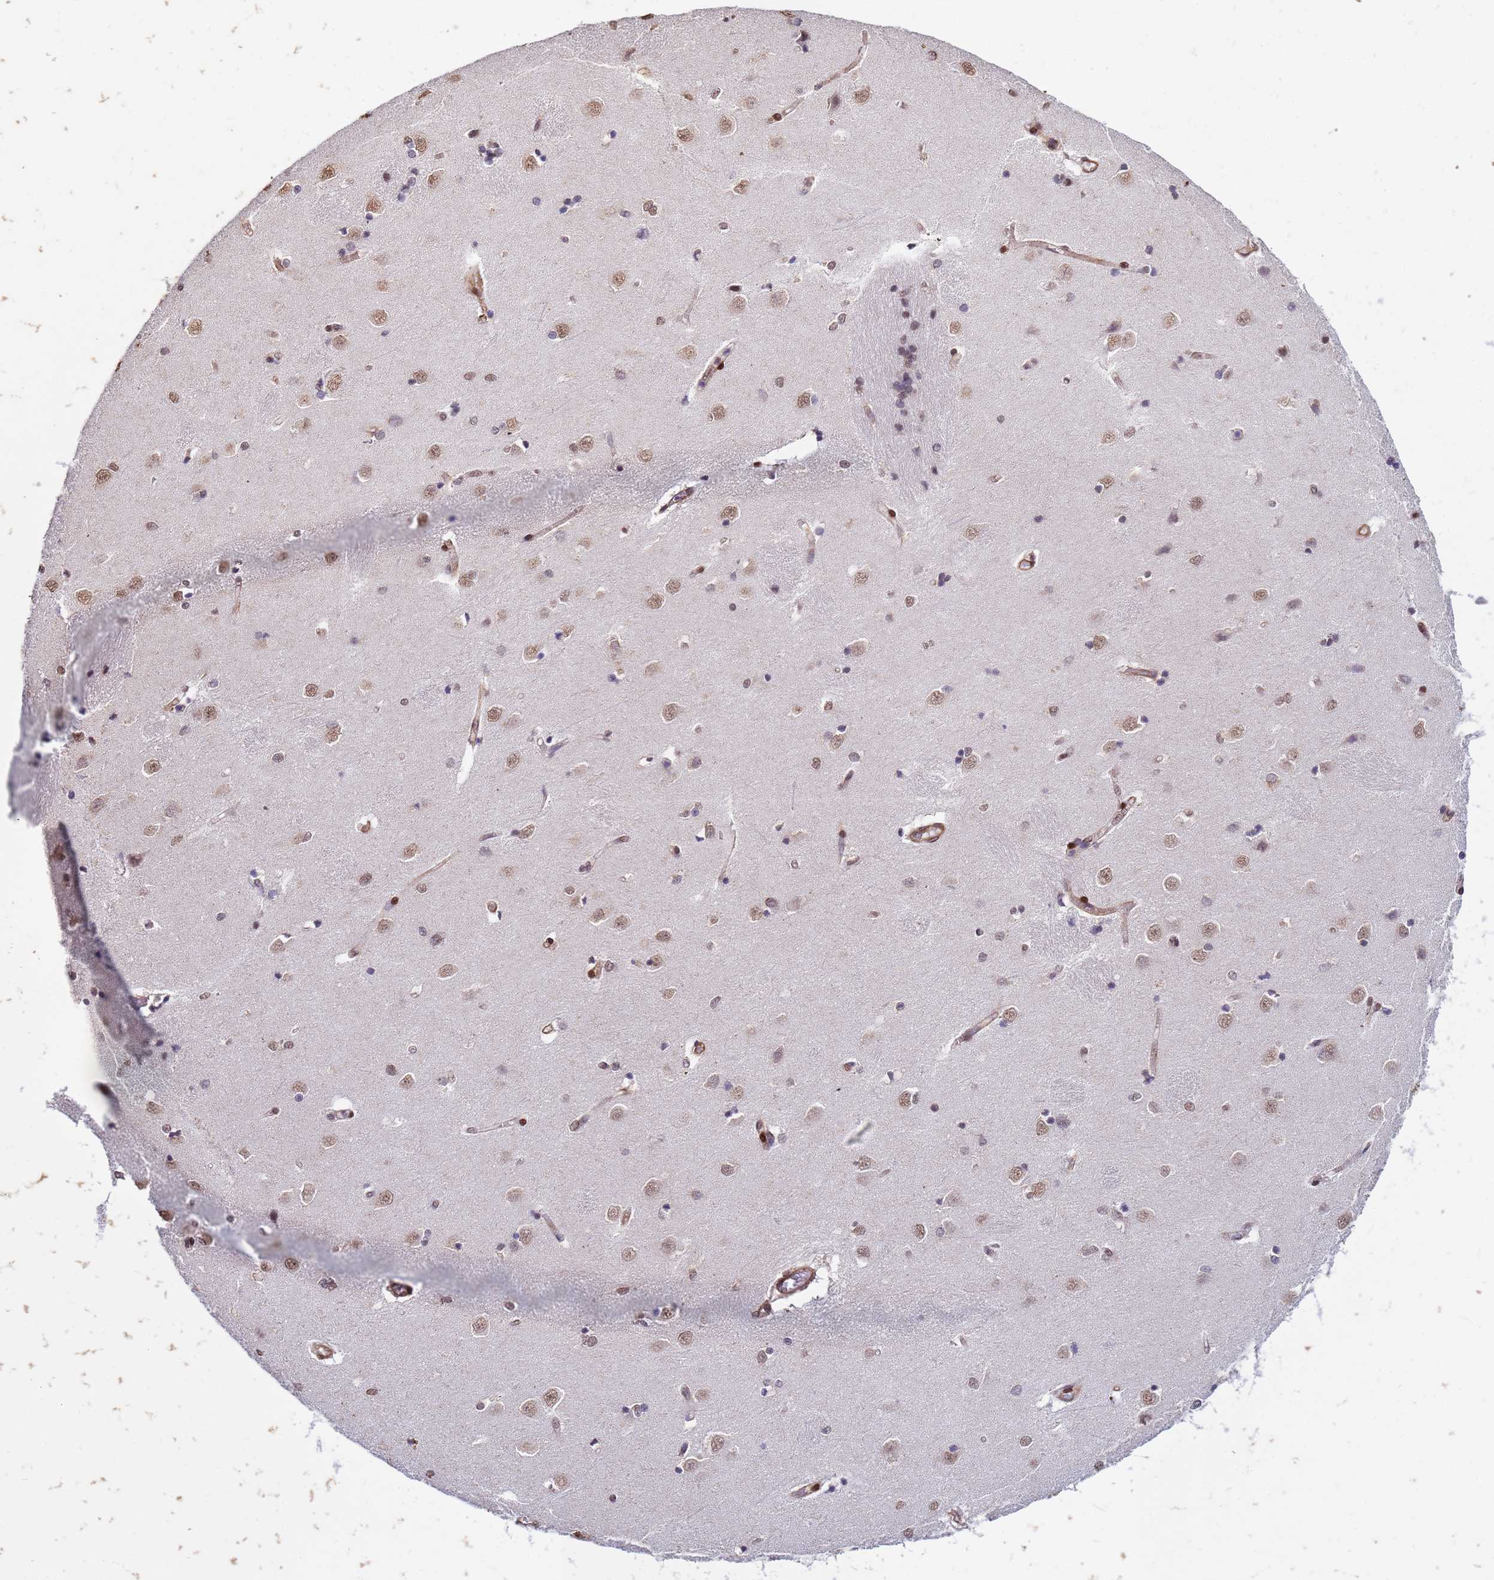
{"staining": {"intensity": "moderate", "quantity": "<25%", "location": "nuclear"}, "tissue": "caudate", "cell_type": "Glial cells", "image_type": "normal", "snomed": [{"axis": "morphology", "description": "Normal tissue, NOS"}, {"axis": "topography", "description": "Lateral ventricle wall"}], "caption": "Immunohistochemistry (IHC) micrograph of unremarkable caudate stained for a protein (brown), which reveals low levels of moderate nuclear positivity in approximately <25% of glial cells.", "gene": "TRIP6", "patient": {"sex": "male", "age": 37}}